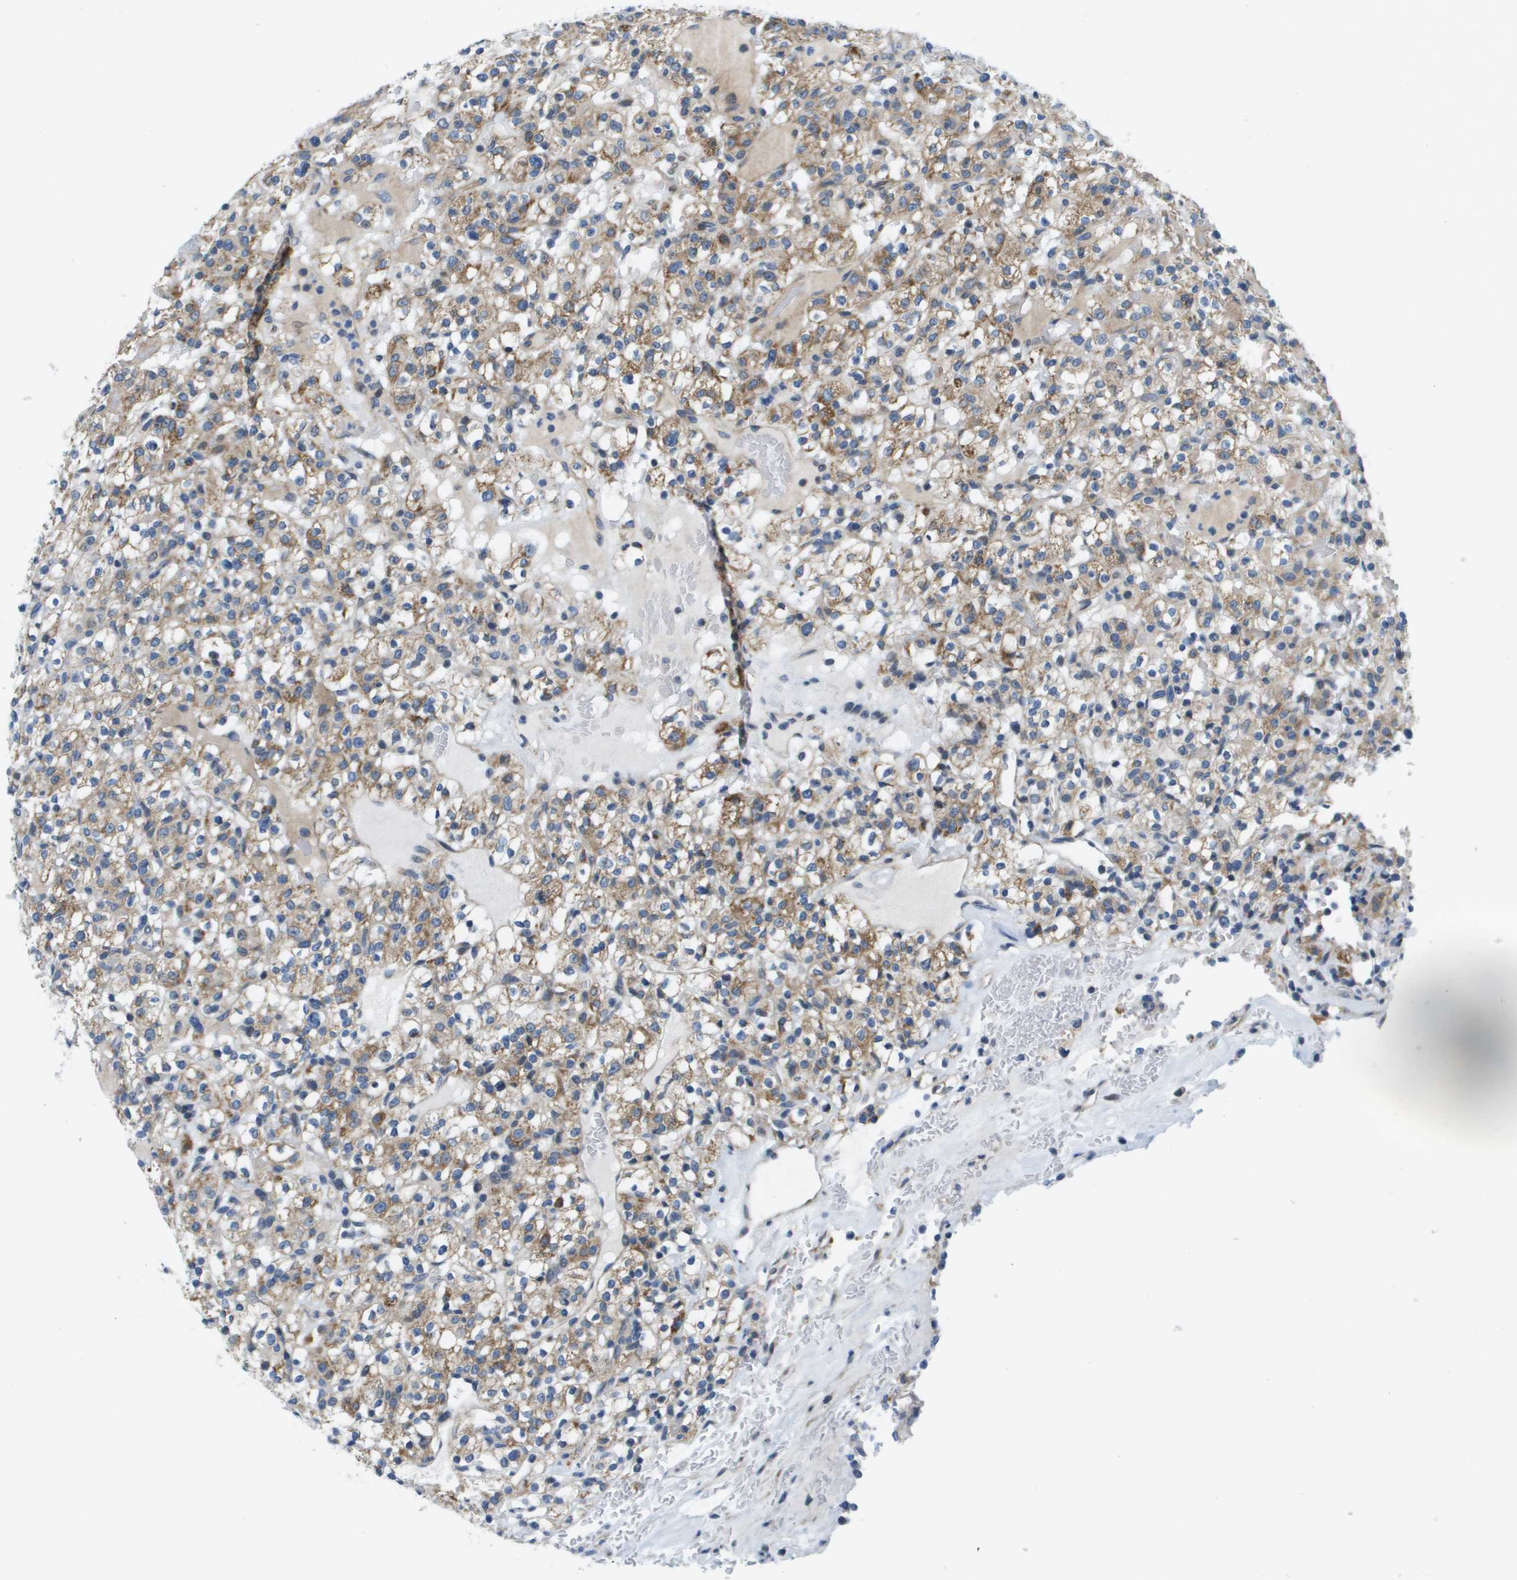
{"staining": {"intensity": "moderate", "quantity": ">75%", "location": "cytoplasmic/membranous"}, "tissue": "renal cancer", "cell_type": "Tumor cells", "image_type": "cancer", "snomed": [{"axis": "morphology", "description": "Normal tissue, NOS"}, {"axis": "morphology", "description": "Adenocarcinoma, NOS"}, {"axis": "topography", "description": "Kidney"}], "caption": "Moderate cytoplasmic/membranous staining for a protein is appreciated in about >75% of tumor cells of renal adenocarcinoma using immunohistochemistry (IHC).", "gene": "KRT23", "patient": {"sex": "female", "age": 72}}